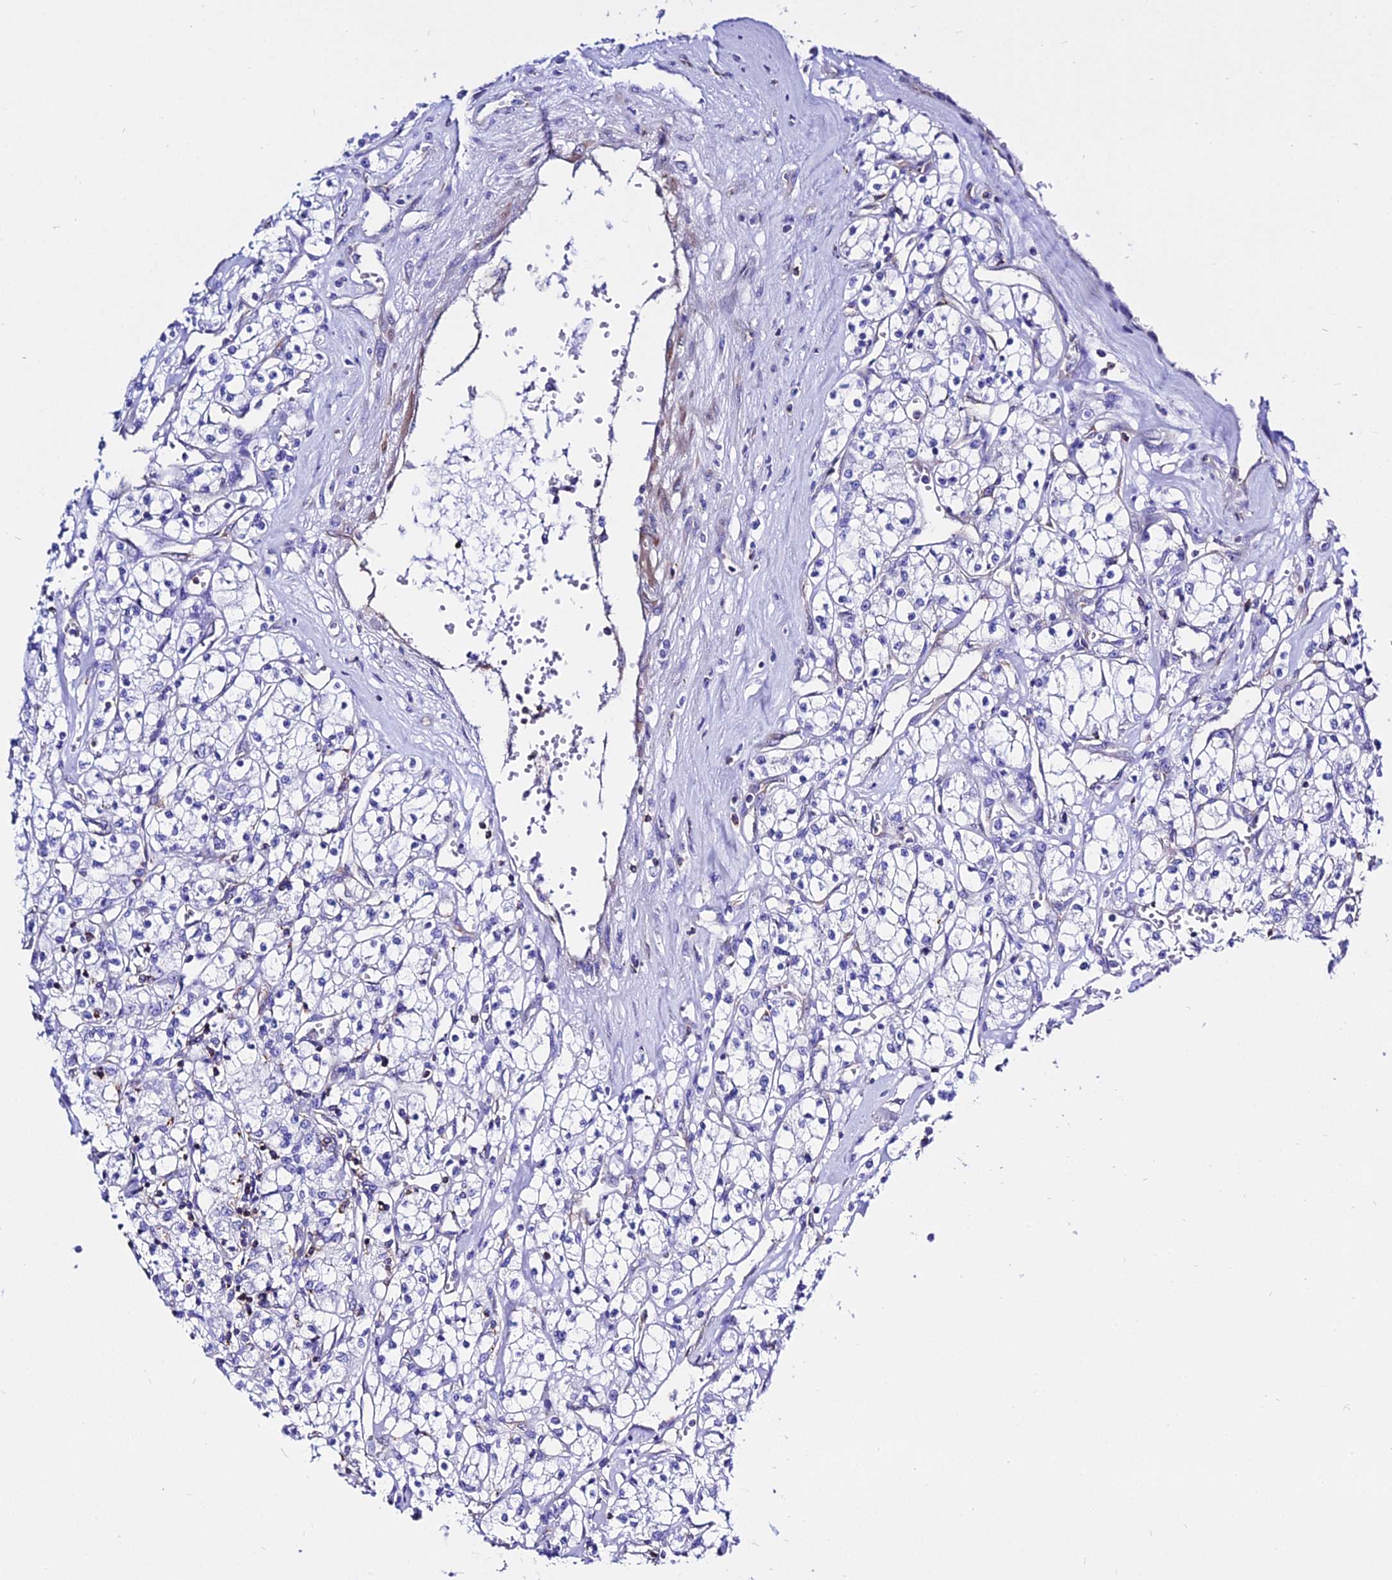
{"staining": {"intensity": "negative", "quantity": "none", "location": "none"}, "tissue": "renal cancer", "cell_type": "Tumor cells", "image_type": "cancer", "snomed": [{"axis": "morphology", "description": "Adenocarcinoma, NOS"}, {"axis": "topography", "description": "Kidney"}], "caption": "IHC photomicrograph of renal cancer stained for a protein (brown), which demonstrates no expression in tumor cells.", "gene": "S100A16", "patient": {"sex": "female", "age": 59}}